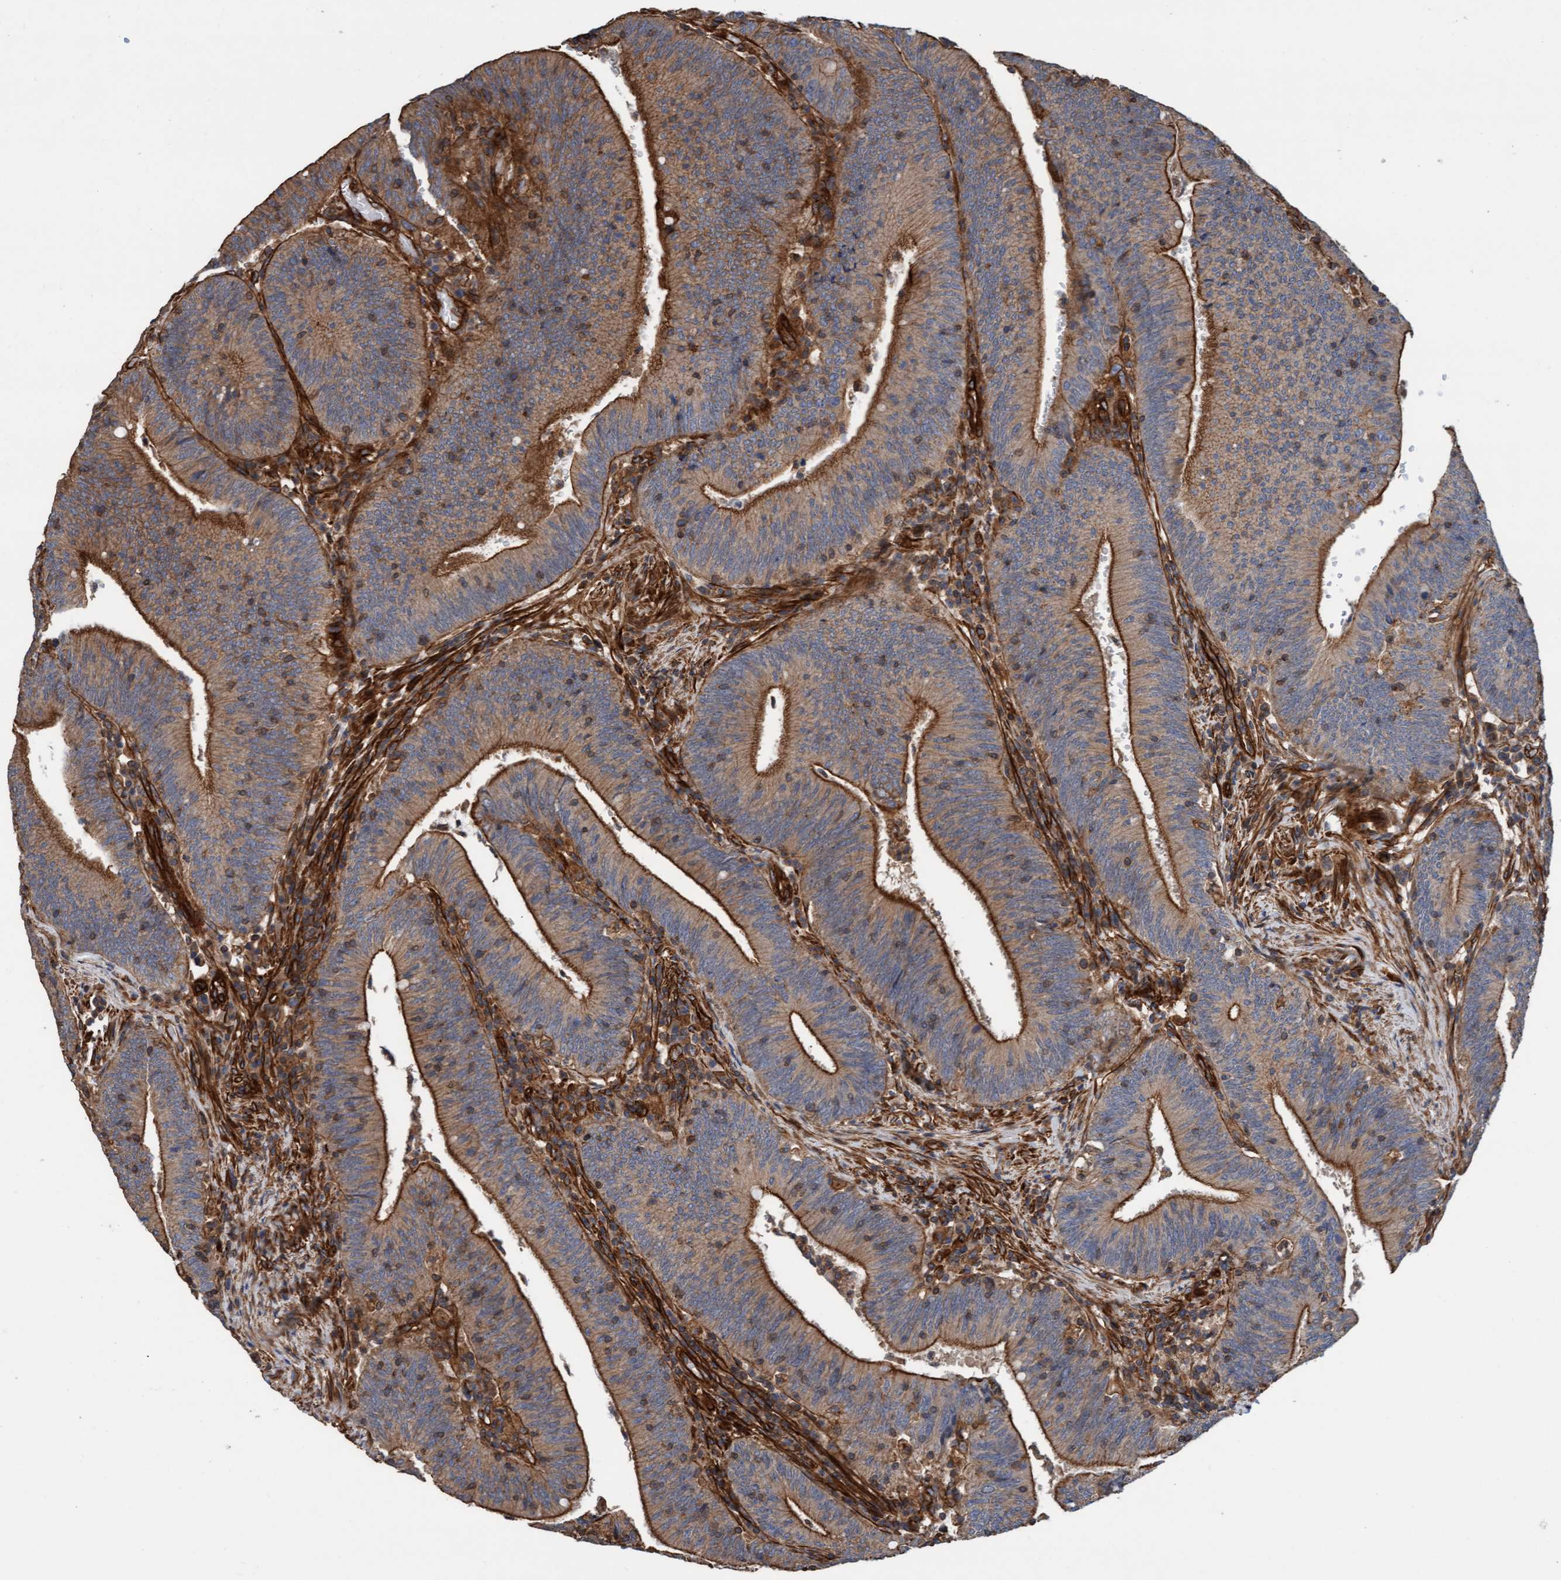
{"staining": {"intensity": "strong", "quantity": ">75%", "location": "cytoplasmic/membranous"}, "tissue": "colorectal cancer", "cell_type": "Tumor cells", "image_type": "cancer", "snomed": [{"axis": "morphology", "description": "Normal tissue, NOS"}, {"axis": "morphology", "description": "Adenocarcinoma, NOS"}, {"axis": "topography", "description": "Rectum"}], "caption": "Immunohistochemistry histopathology image of human colorectal adenocarcinoma stained for a protein (brown), which shows high levels of strong cytoplasmic/membranous positivity in about >75% of tumor cells.", "gene": "STXBP4", "patient": {"sex": "female", "age": 66}}